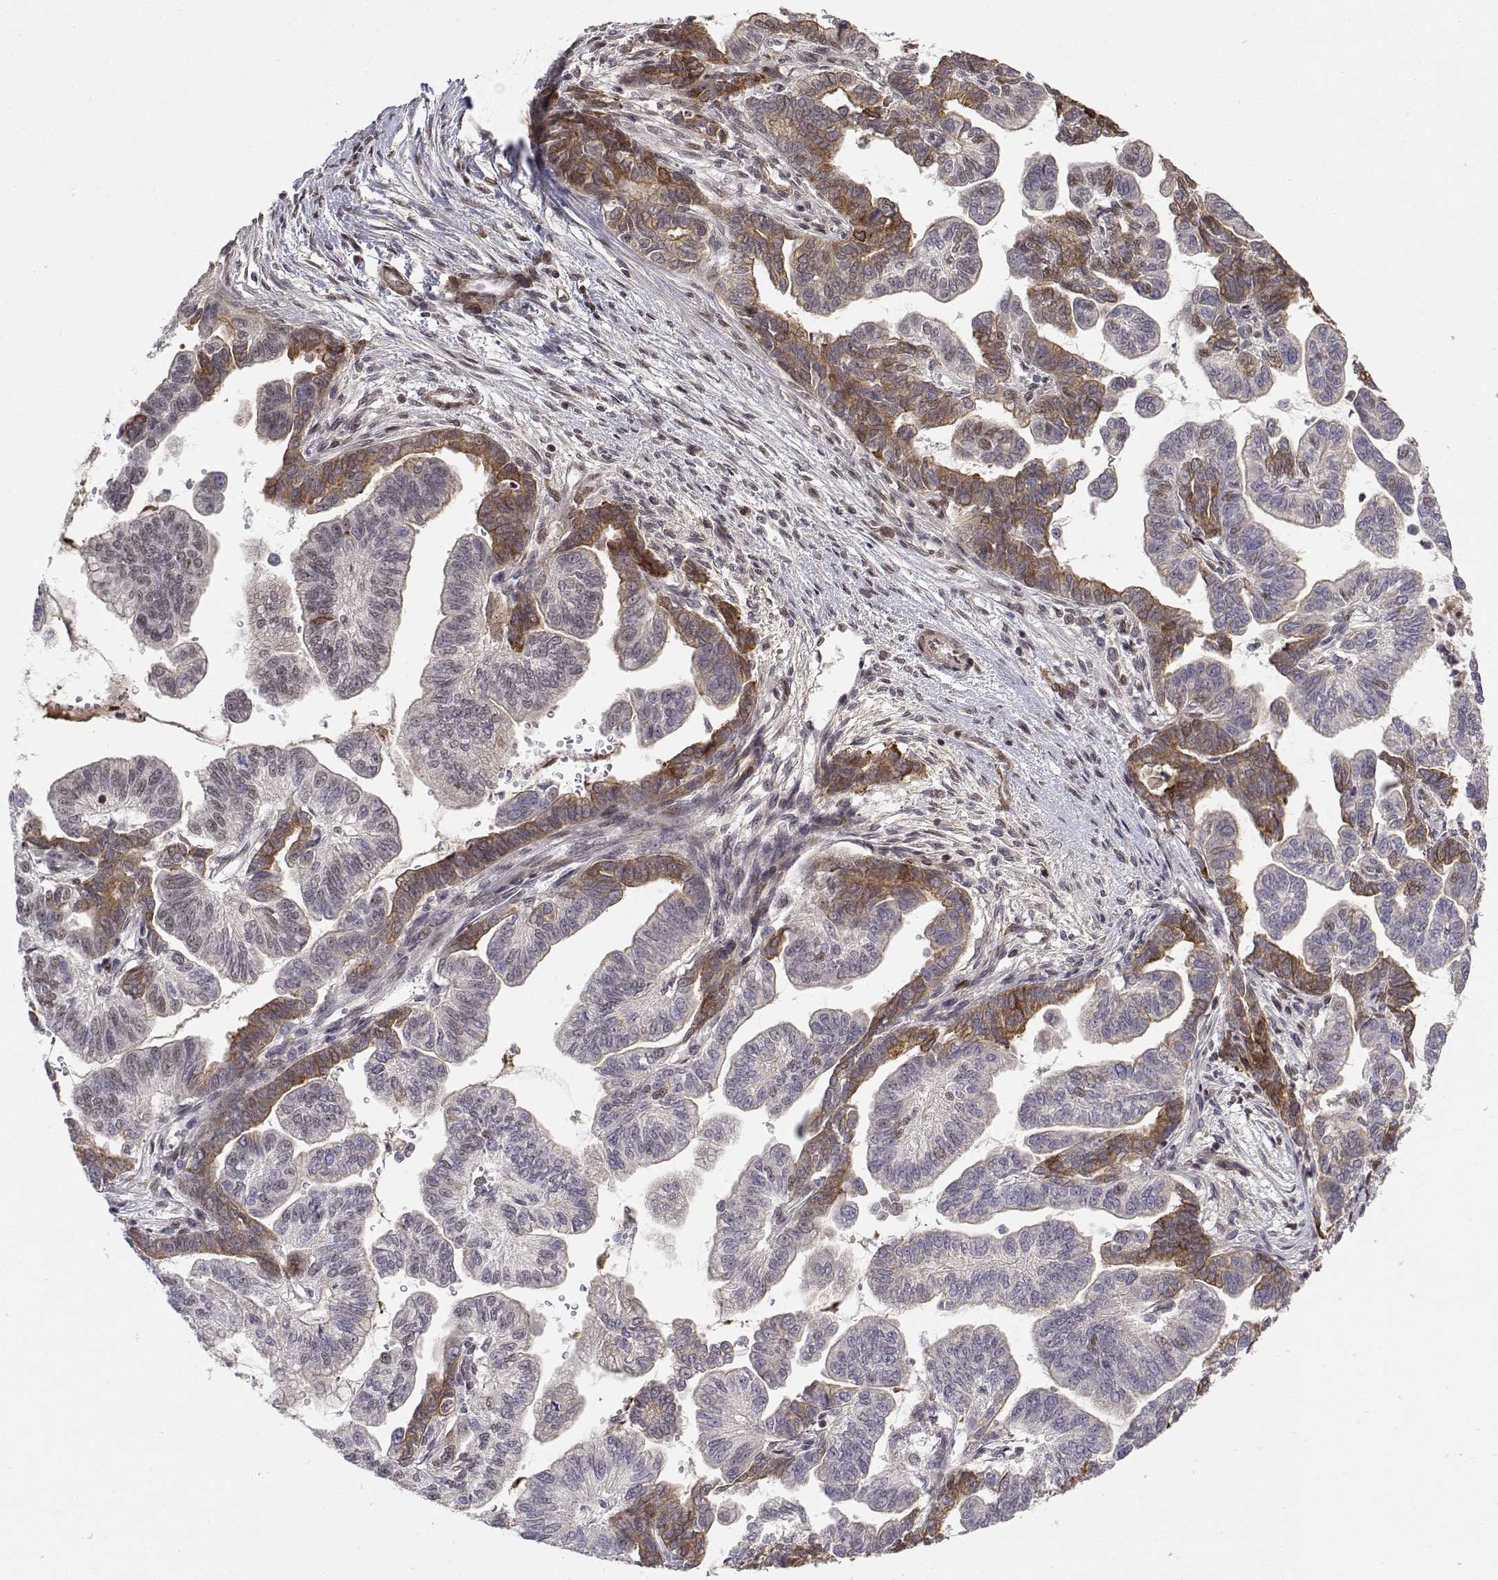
{"staining": {"intensity": "moderate", "quantity": "<25%", "location": "cytoplasmic/membranous"}, "tissue": "stomach cancer", "cell_type": "Tumor cells", "image_type": "cancer", "snomed": [{"axis": "morphology", "description": "Adenocarcinoma, NOS"}, {"axis": "topography", "description": "Stomach"}], "caption": "Stomach cancer (adenocarcinoma) tissue demonstrates moderate cytoplasmic/membranous expression in approximately <25% of tumor cells", "gene": "ITGA7", "patient": {"sex": "male", "age": 83}}